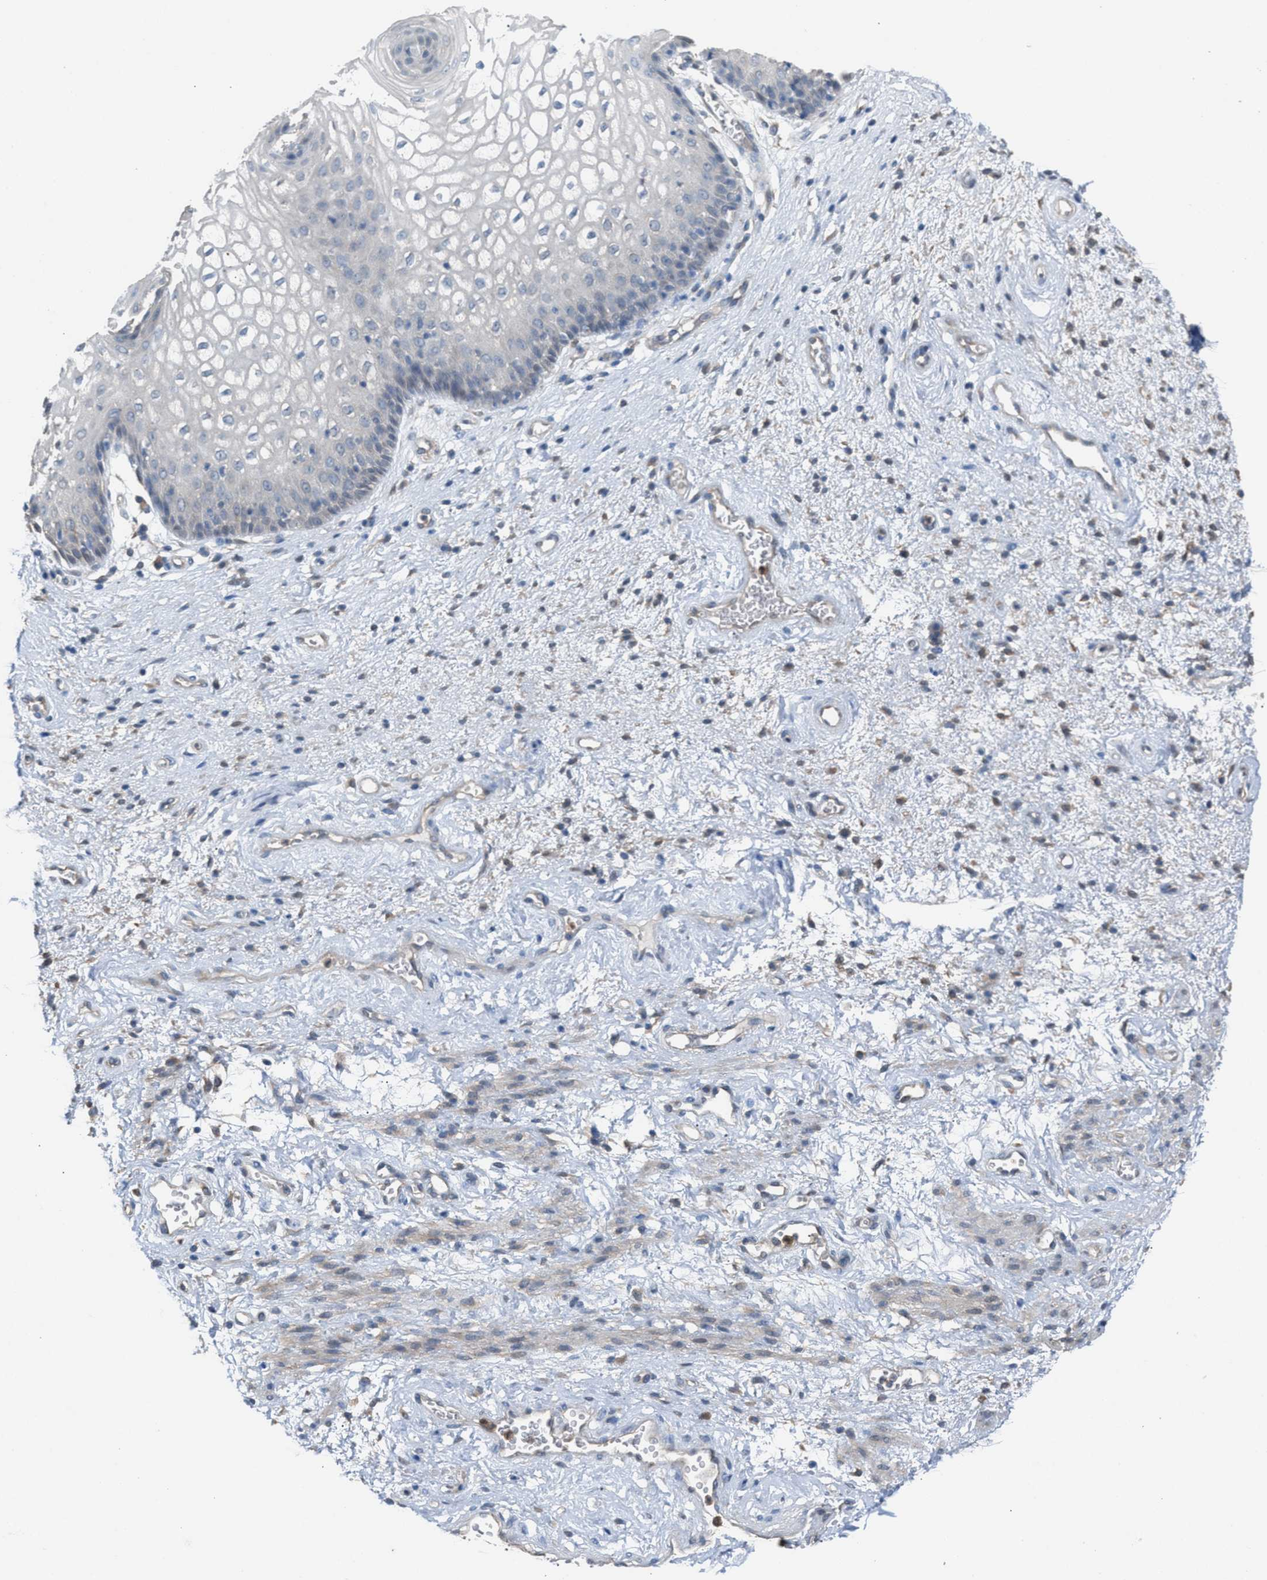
{"staining": {"intensity": "negative", "quantity": "none", "location": "none"}, "tissue": "vagina", "cell_type": "Squamous epithelial cells", "image_type": "normal", "snomed": [{"axis": "morphology", "description": "Normal tissue, NOS"}, {"axis": "topography", "description": "Vagina"}], "caption": "Micrograph shows no protein expression in squamous epithelial cells of benign vagina. (Stains: DAB (3,3'-diaminobenzidine) immunohistochemistry (IHC) with hematoxylin counter stain, Microscopy: brightfield microscopy at high magnification).", "gene": "NQO2", "patient": {"sex": "female", "age": 34}}